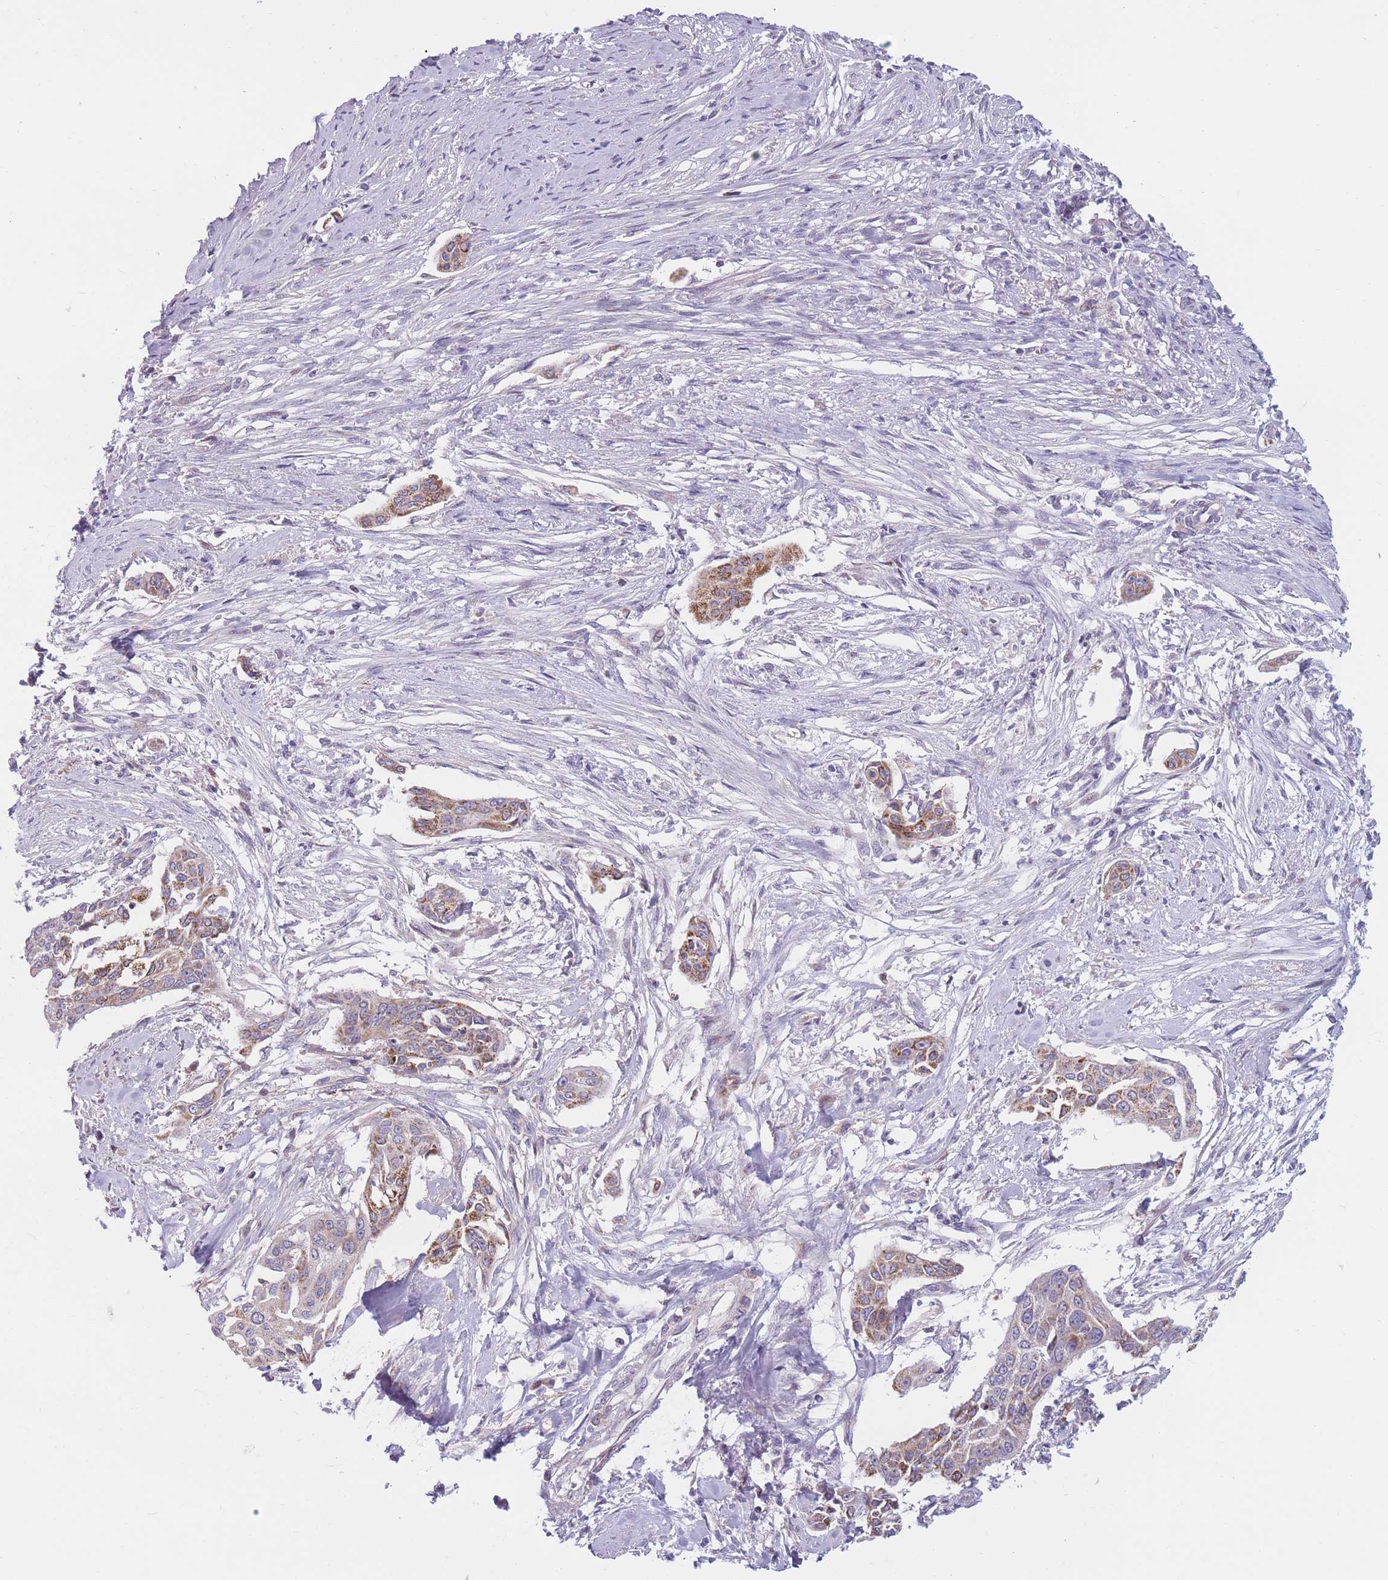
{"staining": {"intensity": "moderate", "quantity": ">75%", "location": "cytoplasmic/membranous"}, "tissue": "cervical cancer", "cell_type": "Tumor cells", "image_type": "cancer", "snomed": [{"axis": "morphology", "description": "Squamous cell carcinoma, NOS"}, {"axis": "topography", "description": "Cervix"}], "caption": "Squamous cell carcinoma (cervical) stained with a brown dye demonstrates moderate cytoplasmic/membranous positive positivity in about >75% of tumor cells.", "gene": "PDE4A", "patient": {"sex": "female", "age": 44}}